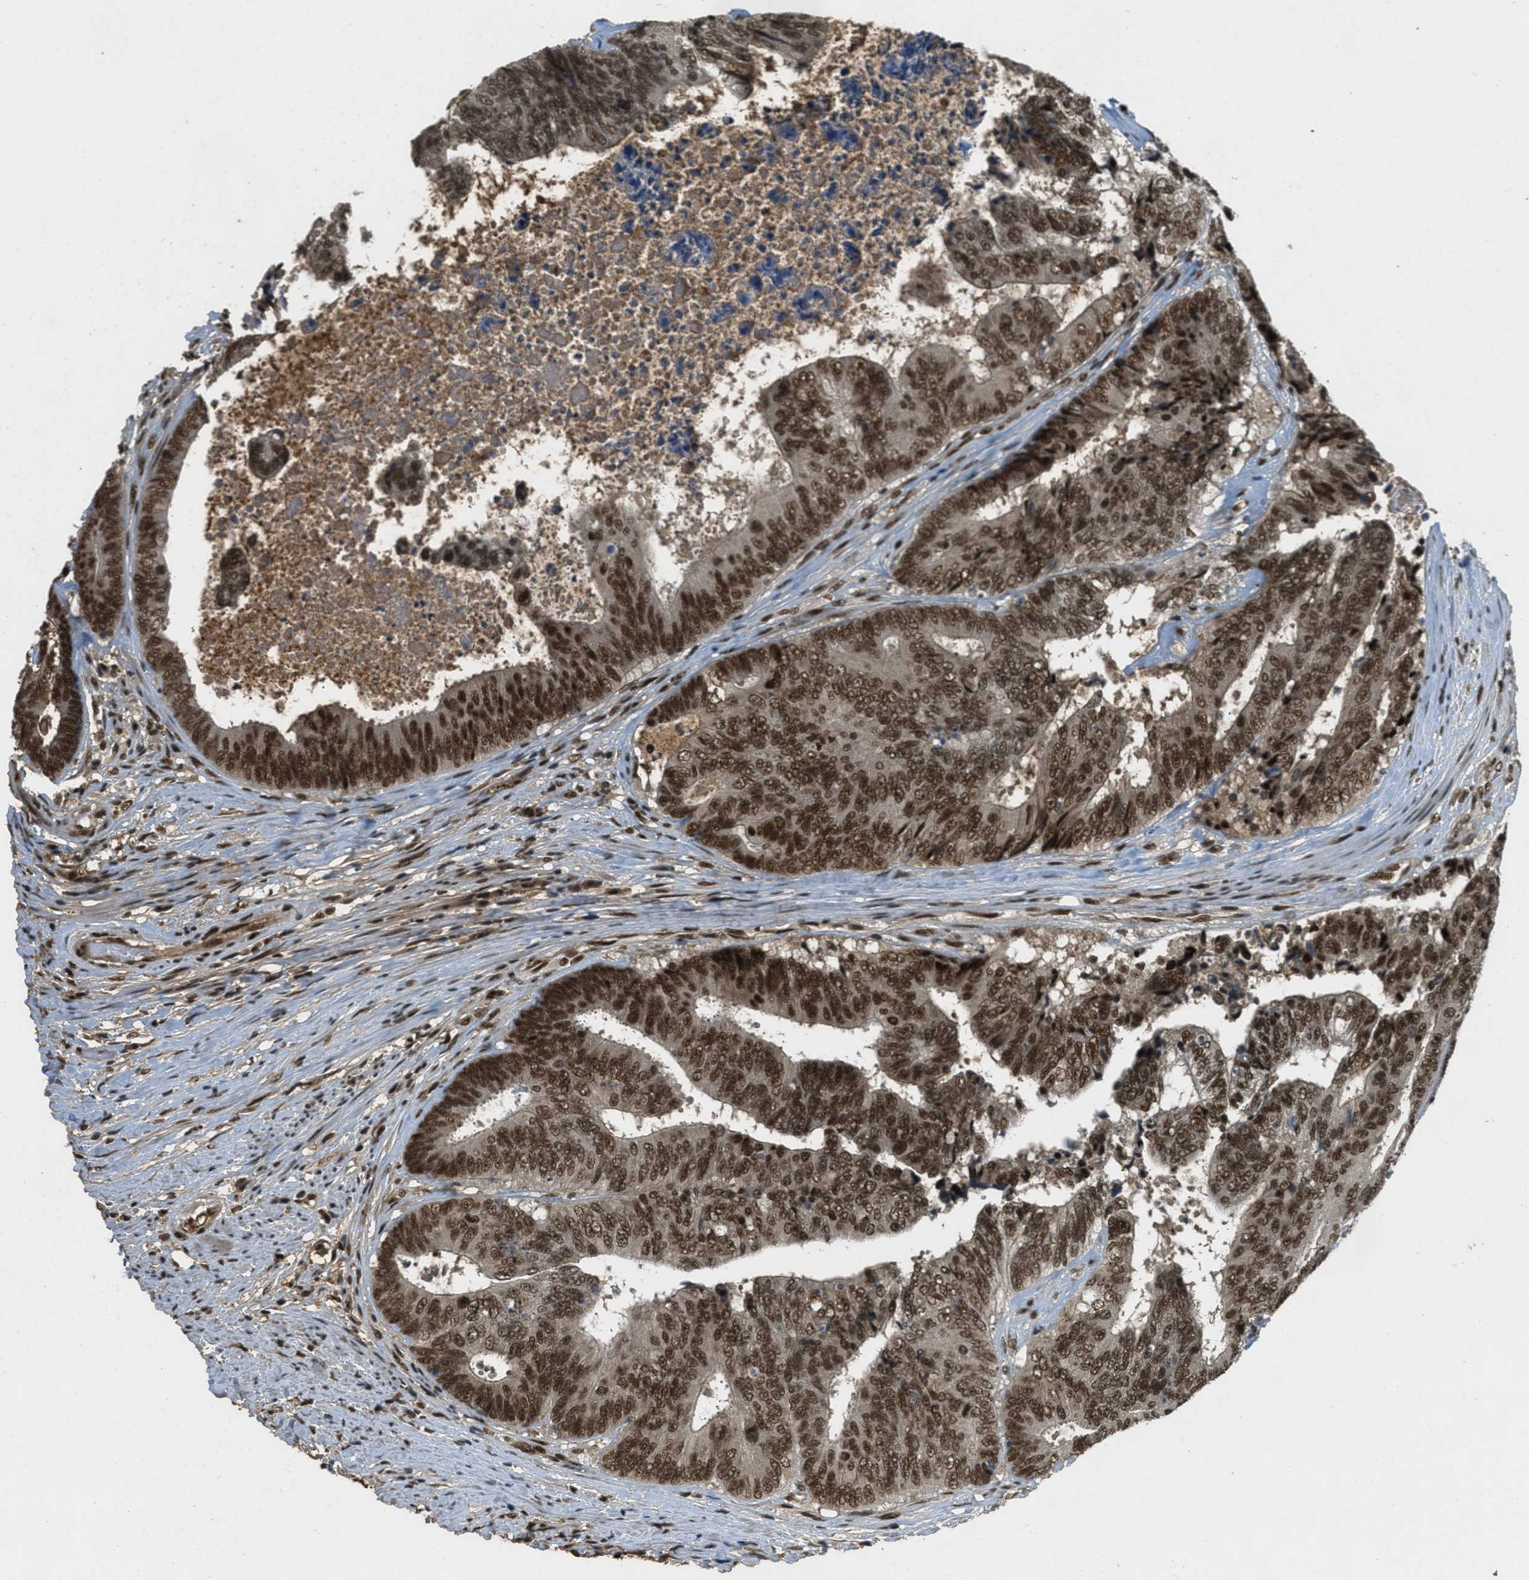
{"staining": {"intensity": "strong", "quantity": ">75%", "location": "cytoplasmic/membranous,nuclear"}, "tissue": "colorectal cancer", "cell_type": "Tumor cells", "image_type": "cancer", "snomed": [{"axis": "morphology", "description": "Adenocarcinoma, NOS"}, {"axis": "topography", "description": "Rectum"}], "caption": "Adenocarcinoma (colorectal) stained for a protein displays strong cytoplasmic/membranous and nuclear positivity in tumor cells. Using DAB (brown) and hematoxylin (blue) stains, captured at high magnification using brightfield microscopy.", "gene": "ZNF148", "patient": {"sex": "male", "age": 72}}